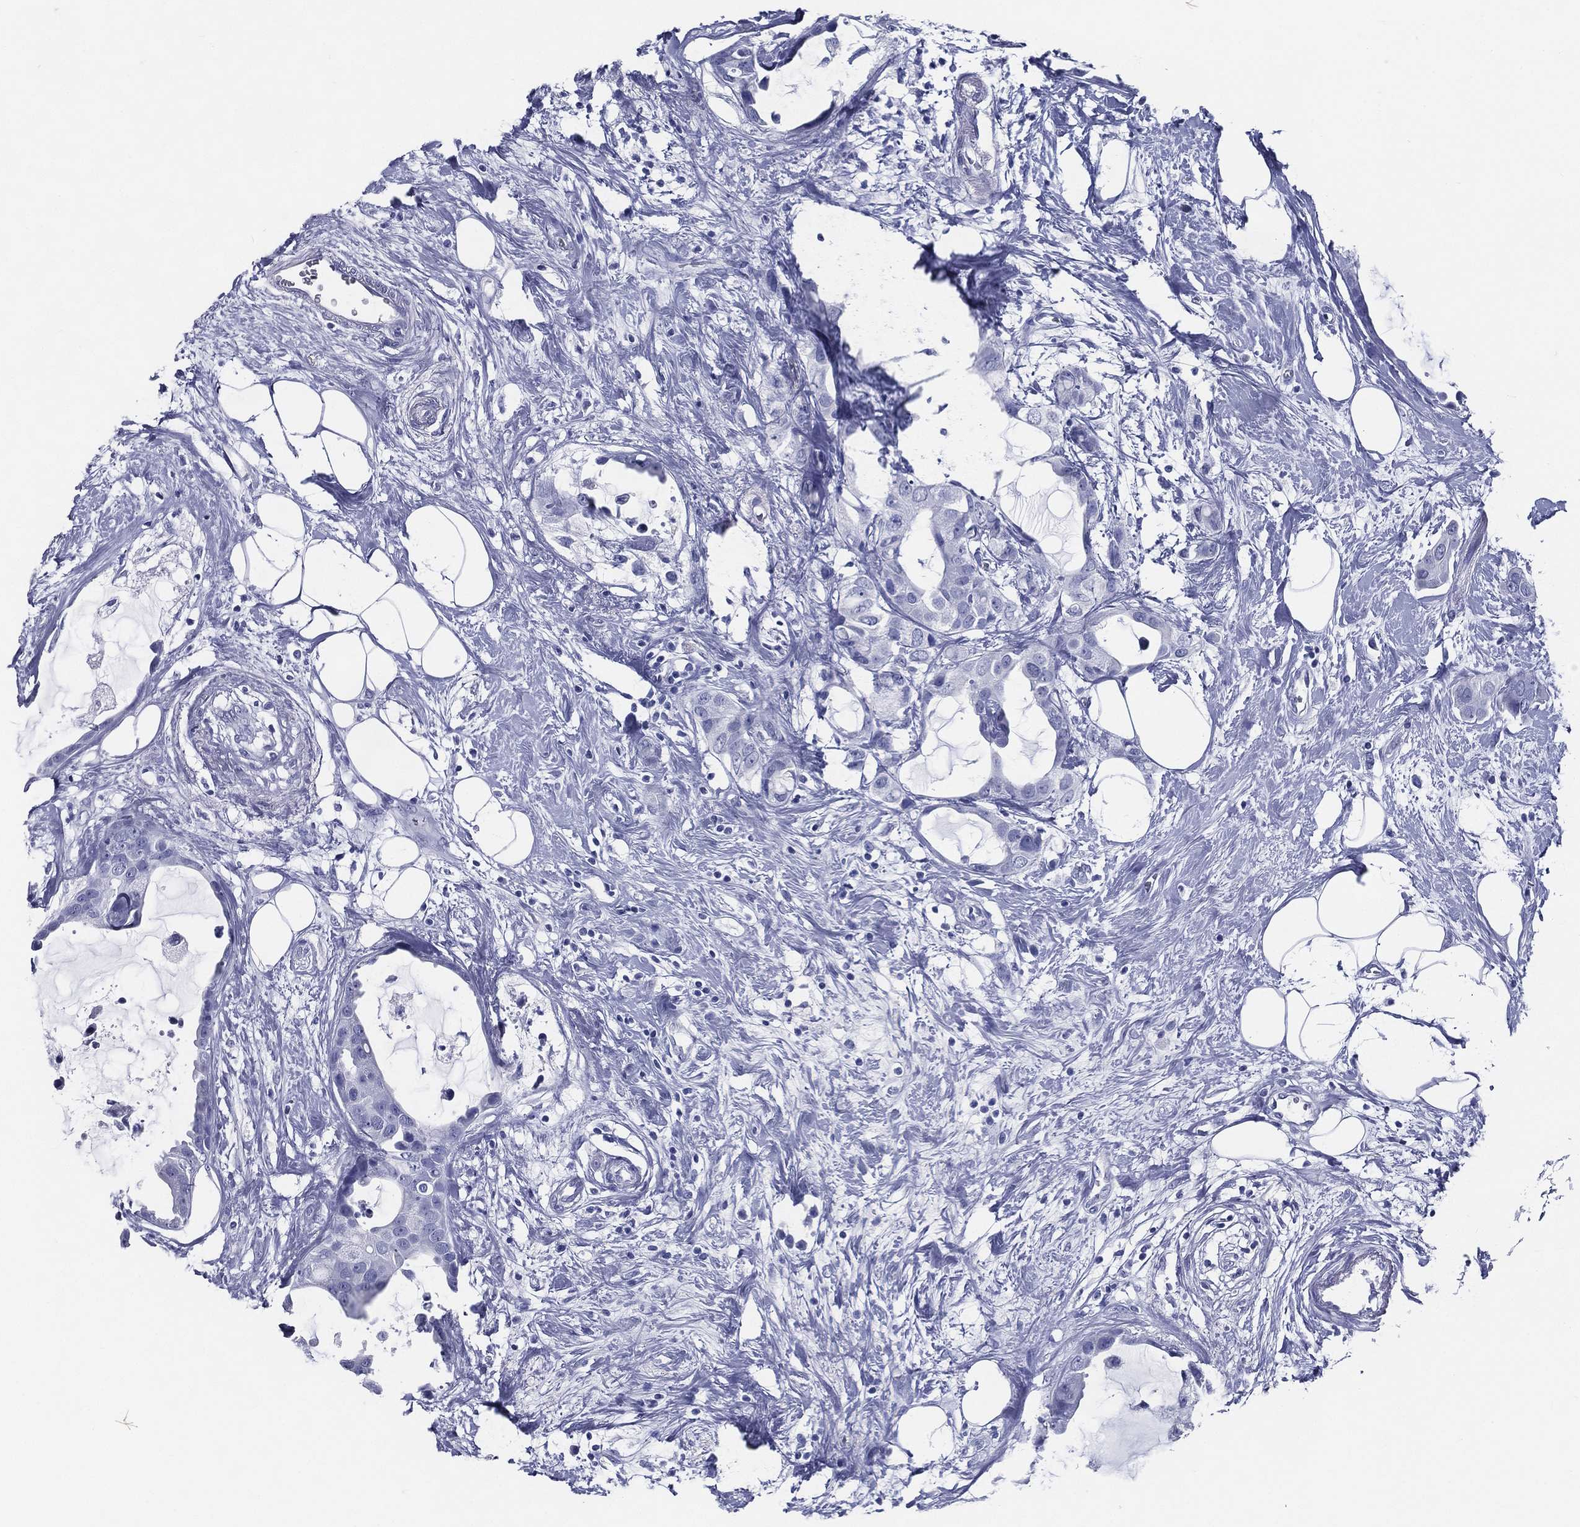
{"staining": {"intensity": "negative", "quantity": "none", "location": "none"}, "tissue": "breast cancer", "cell_type": "Tumor cells", "image_type": "cancer", "snomed": [{"axis": "morphology", "description": "Duct carcinoma"}, {"axis": "topography", "description": "Breast"}], "caption": "Histopathology image shows no significant protein expression in tumor cells of infiltrating ductal carcinoma (breast). (Brightfield microscopy of DAB IHC at high magnification).", "gene": "ACE2", "patient": {"sex": "female", "age": 45}}